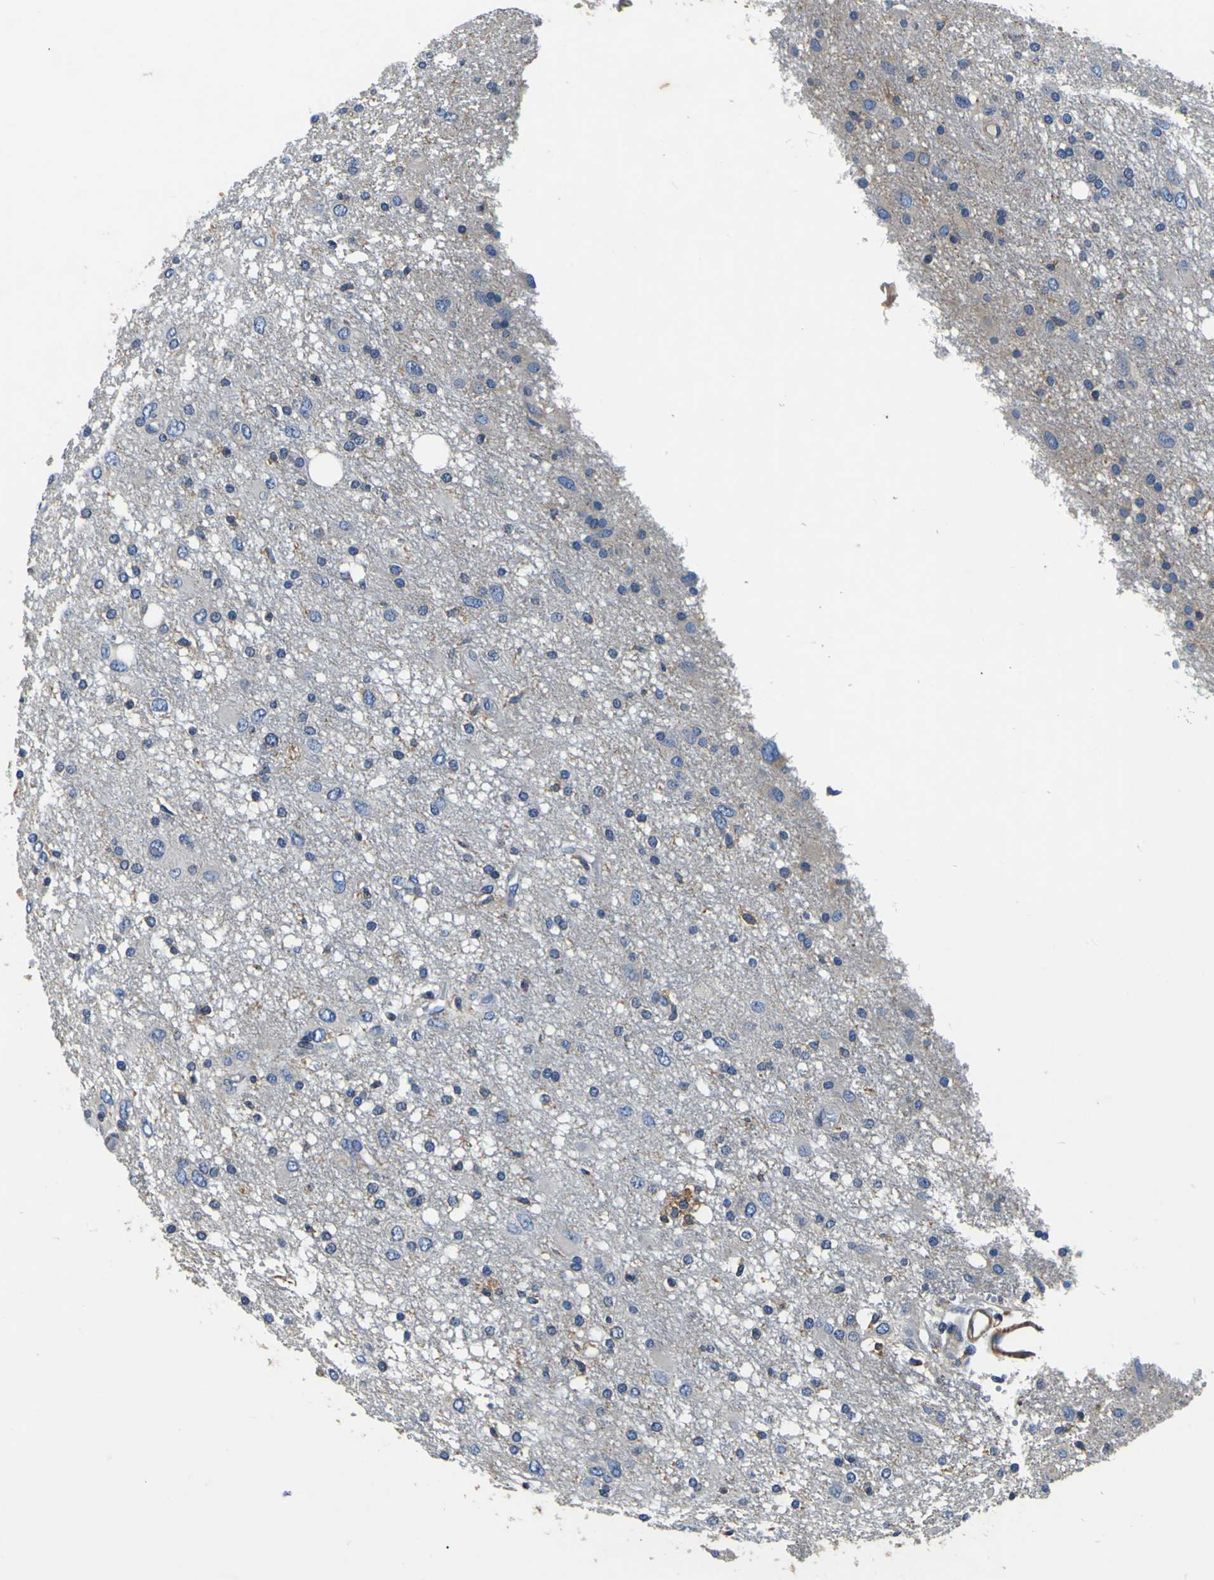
{"staining": {"intensity": "negative", "quantity": "none", "location": "none"}, "tissue": "glioma", "cell_type": "Tumor cells", "image_type": "cancer", "snomed": [{"axis": "morphology", "description": "Glioma, malignant, High grade"}, {"axis": "topography", "description": "Brain"}], "caption": "DAB (3,3'-diaminobenzidine) immunohistochemical staining of human glioma reveals no significant positivity in tumor cells.", "gene": "CNR2", "patient": {"sex": "female", "age": 59}}